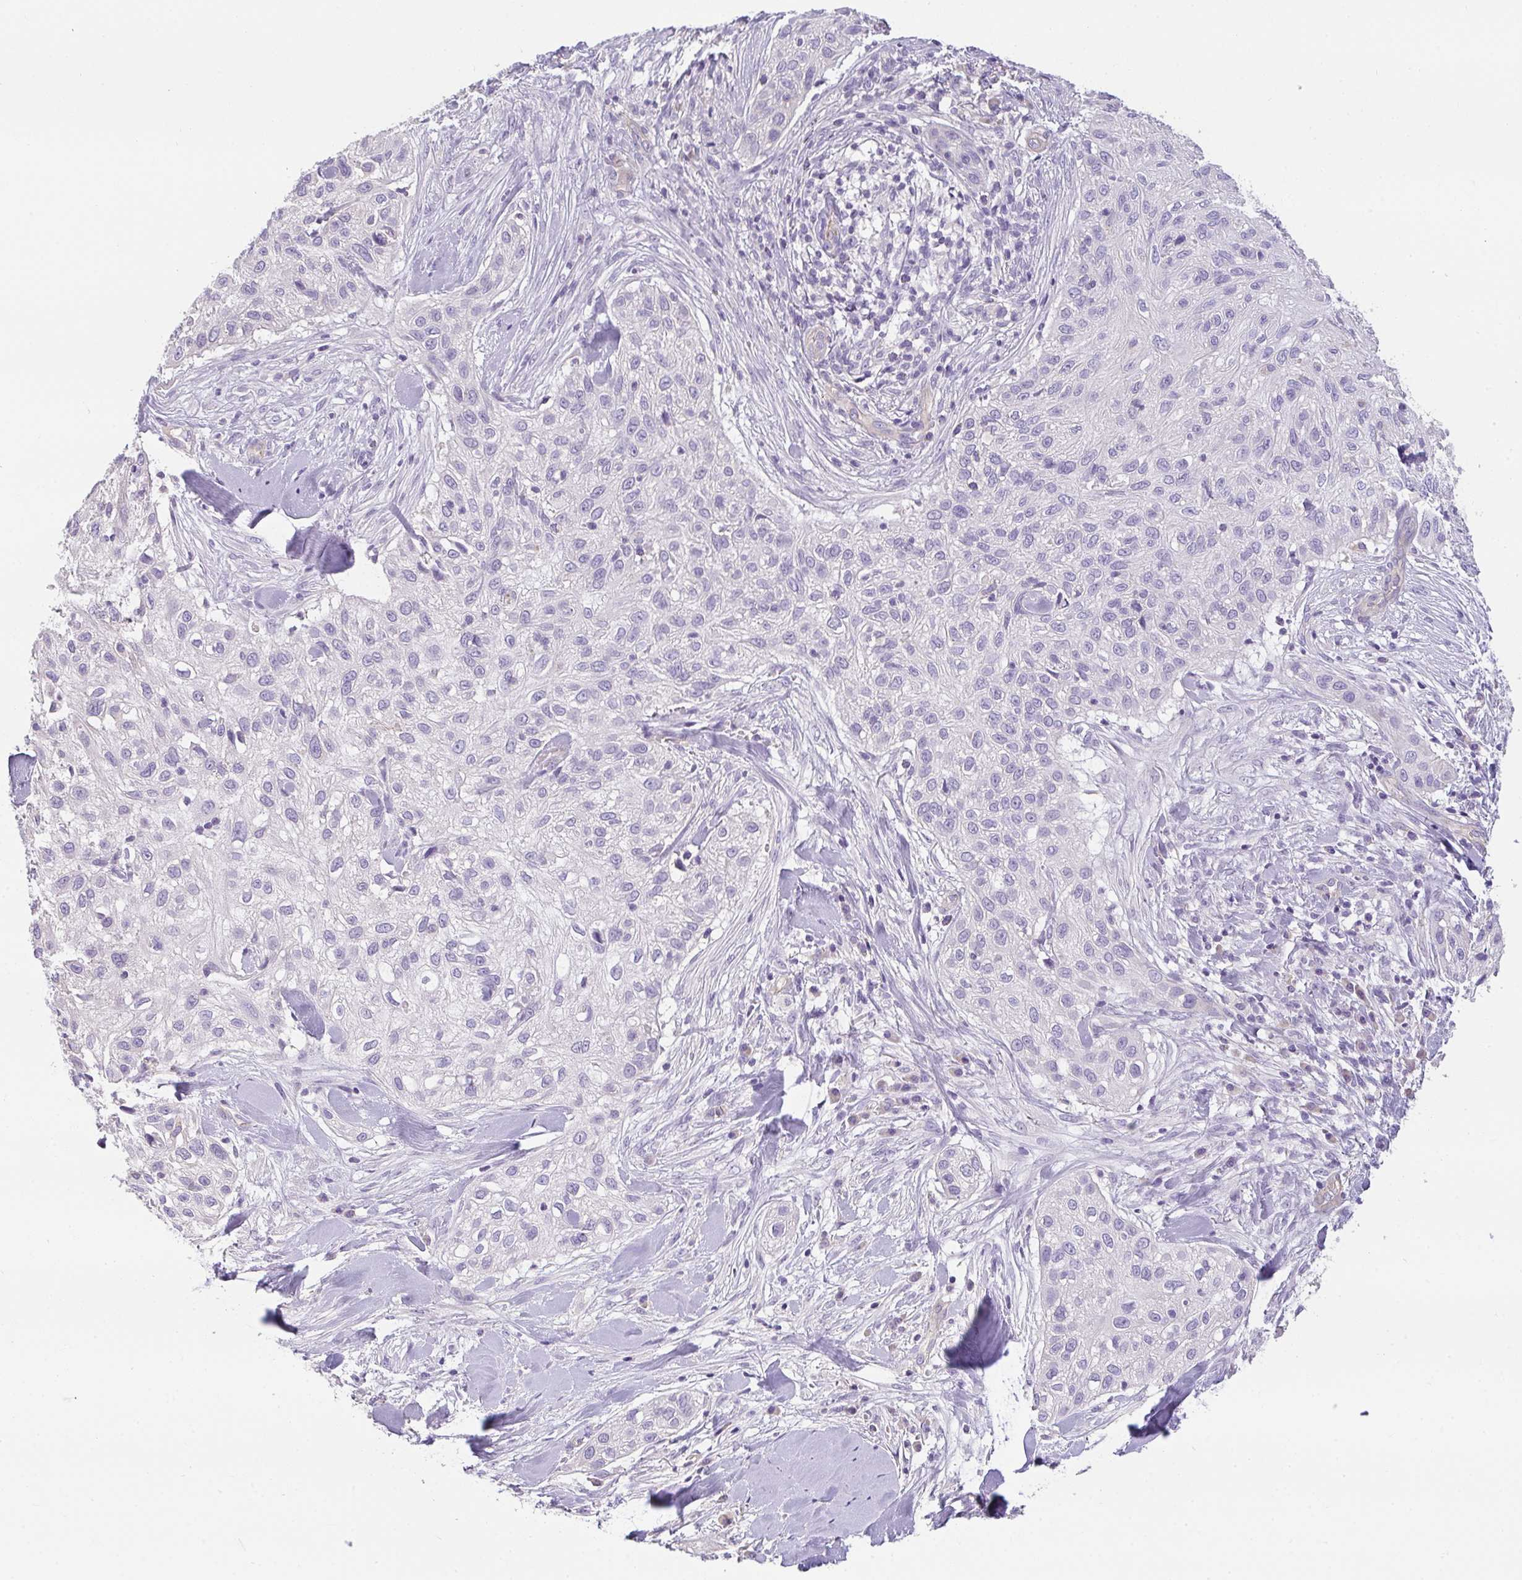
{"staining": {"intensity": "negative", "quantity": "none", "location": "none"}, "tissue": "skin cancer", "cell_type": "Tumor cells", "image_type": "cancer", "snomed": [{"axis": "morphology", "description": "Squamous cell carcinoma, NOS"}, {"axis": "topography", "description": "Skin"}], "caption": "Human squamous cell carcinoma (skin) stained for a protein using IHC exhibits no staining in tumor cells.", "gene": "FILIP1", "patient": {"sex": "male", "age": 82}}